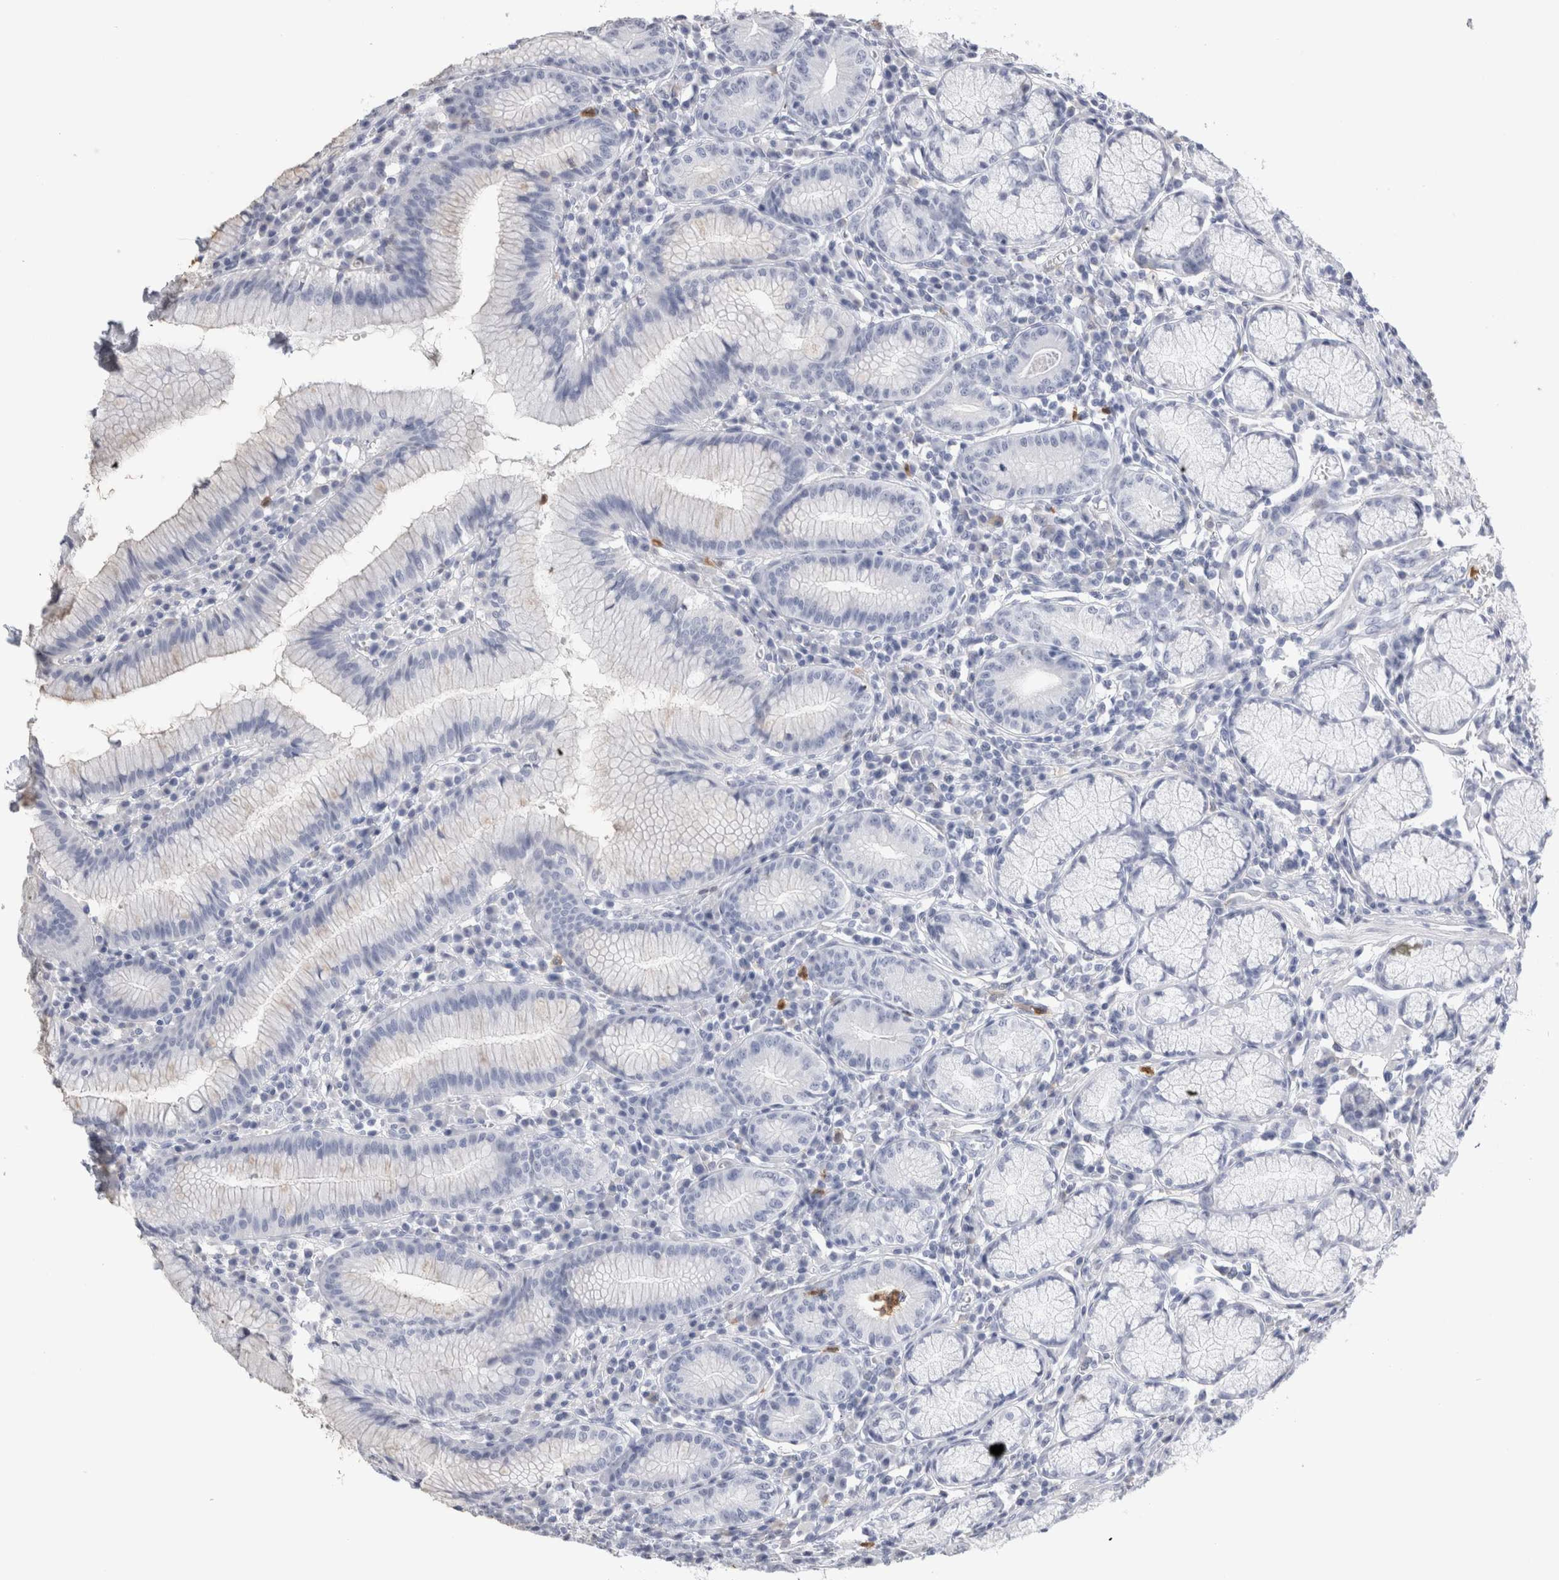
{"staining": {"intensity": "negative", "quantity": "none", "location": "none"}, "tissue": "stomach", "cell_type": "Glandular cells", "image_type": "normal", "snomed": [{"axis": "morphology", "description": "Normal tissue, NOS"}, {"axis": "topography", "description": "Stomach"}], "caption": "High magnification brightfield microscopy of normal stomach stained with DAB (3,3'-diaminobenzidine) (brown) and counterstained with hematoxylin (blue): glandular cells show no significant staining. (Stains: DAB IHC with hematoxylin counter stain, Microscopy: brightfield microscopy at high magnification).", "gene": "S100A12", "patient": {"sex": "male", "age": 55}}